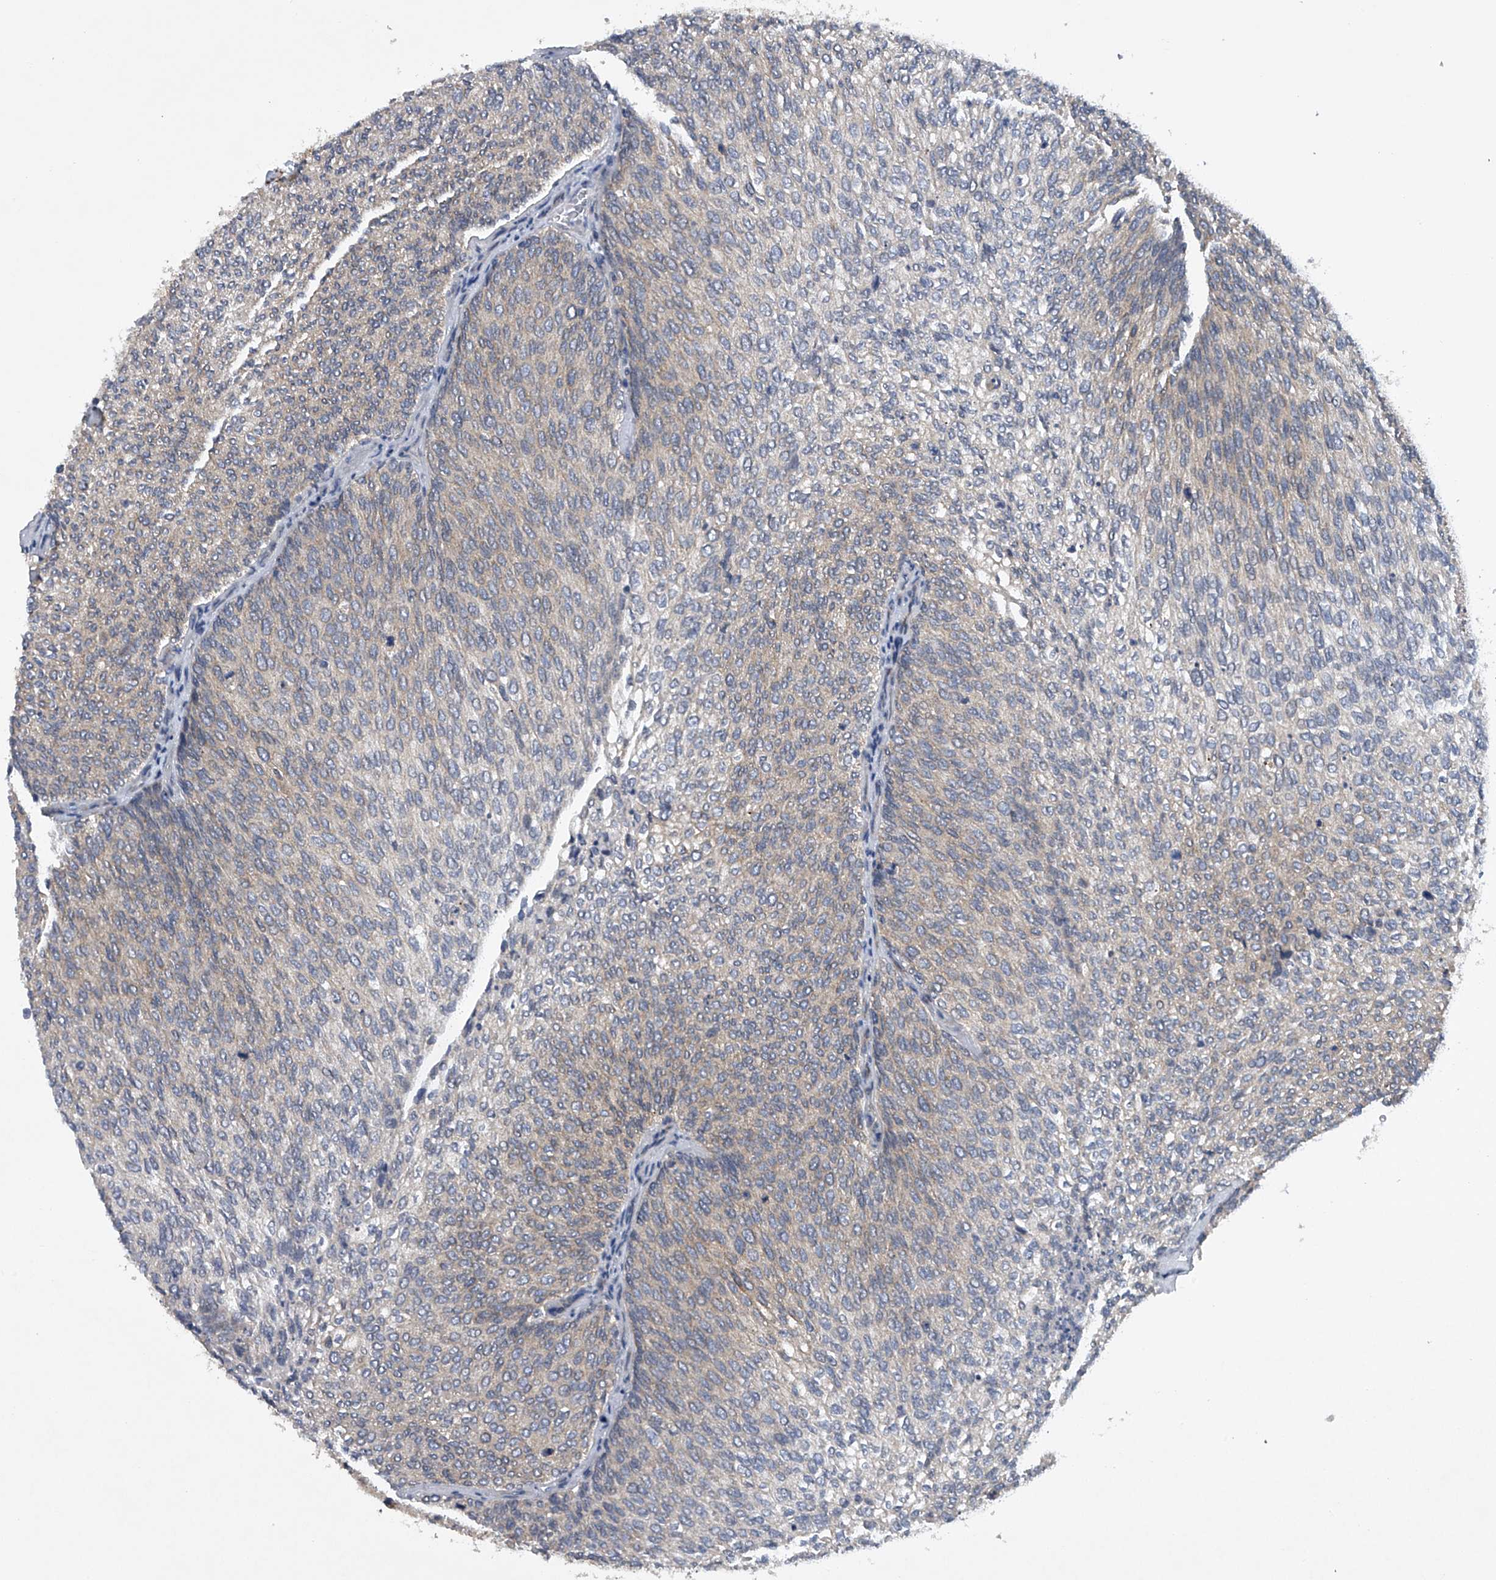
{"staining": {"intensity": "weak", "quantity": "25%-75%", "location": "cytoplasmic/membranous"}, "tissue": "urothelial cancer", "cell_type": "Tumor cells", "image_type": "cancer", "snomed": [{"axis": "morphology", "description": "Urothelial carcinoma, Low grade"}, {"axis": "topography", "description": "Urinary bladder"}], "caption": "Tumor cells demonstrate weak cytoplasmic/membranous expression in approximately 25%-75% of cells in urothelial carcinoma (low-grade).", "gene": "RNF5", "patient": {"sex": "female", "age": 79}}